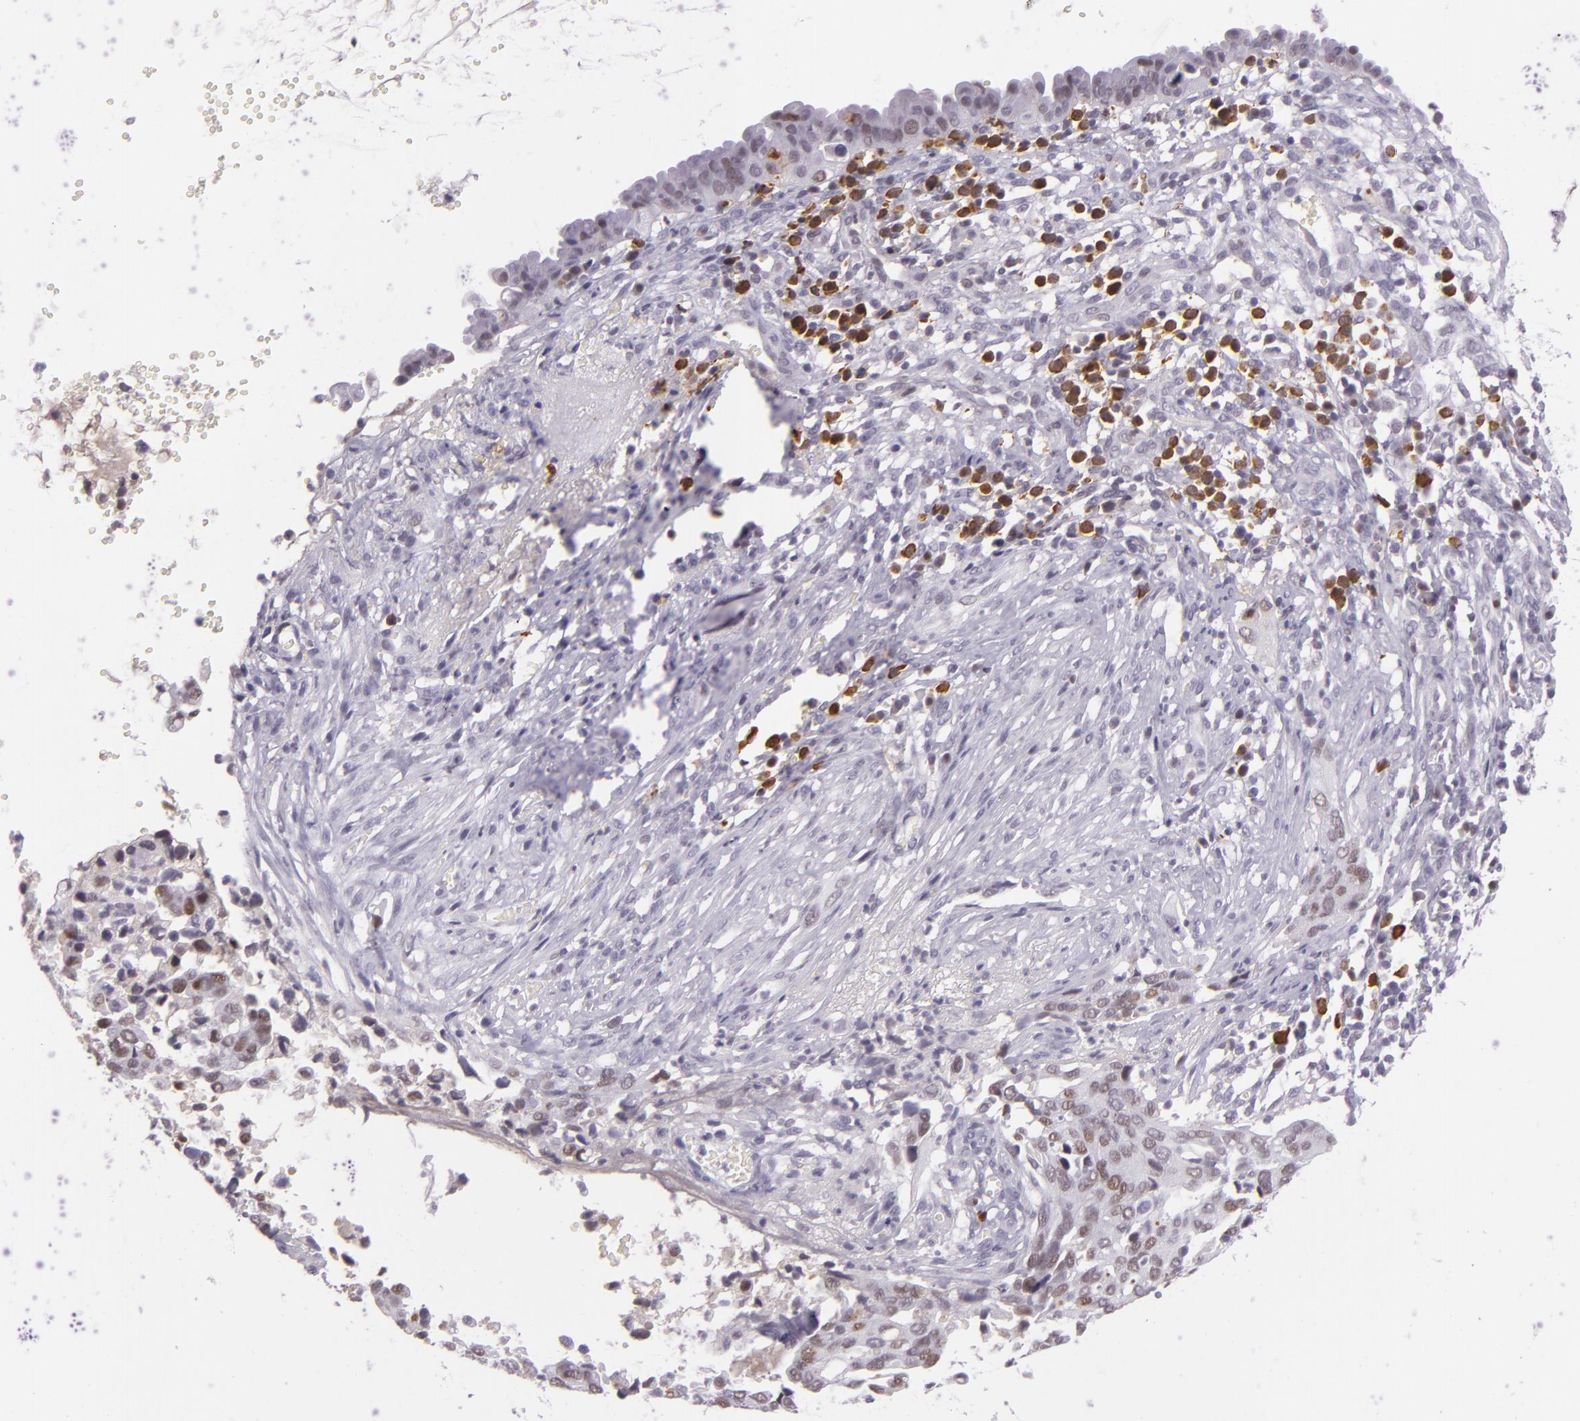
{"staining": {"intensity": "moderate", "quantity": "25%-75%", "location": "nuclear"}, "tissue": "cervical cancer", "cell_type": "Tumor cells", "image_type": "cancer", "snomed": [{"axis": "morphology", "description": "Normal tissue, NOS"}, {"axis": "morphology", "description": "Squamous cell carcinoma, NOS"}, {"axis": "topography", "description": "Cervix"}], "caption": "Moderate nuclear protein staining is appreciated in approximately 25%-75% of tumor cells in cervical squamous cell carcinoma. (DAB = brown stain, brightfield microscopy at high magnification).", "gene": "CHEK2", "patient": {"sex": "female", "age": 45}}